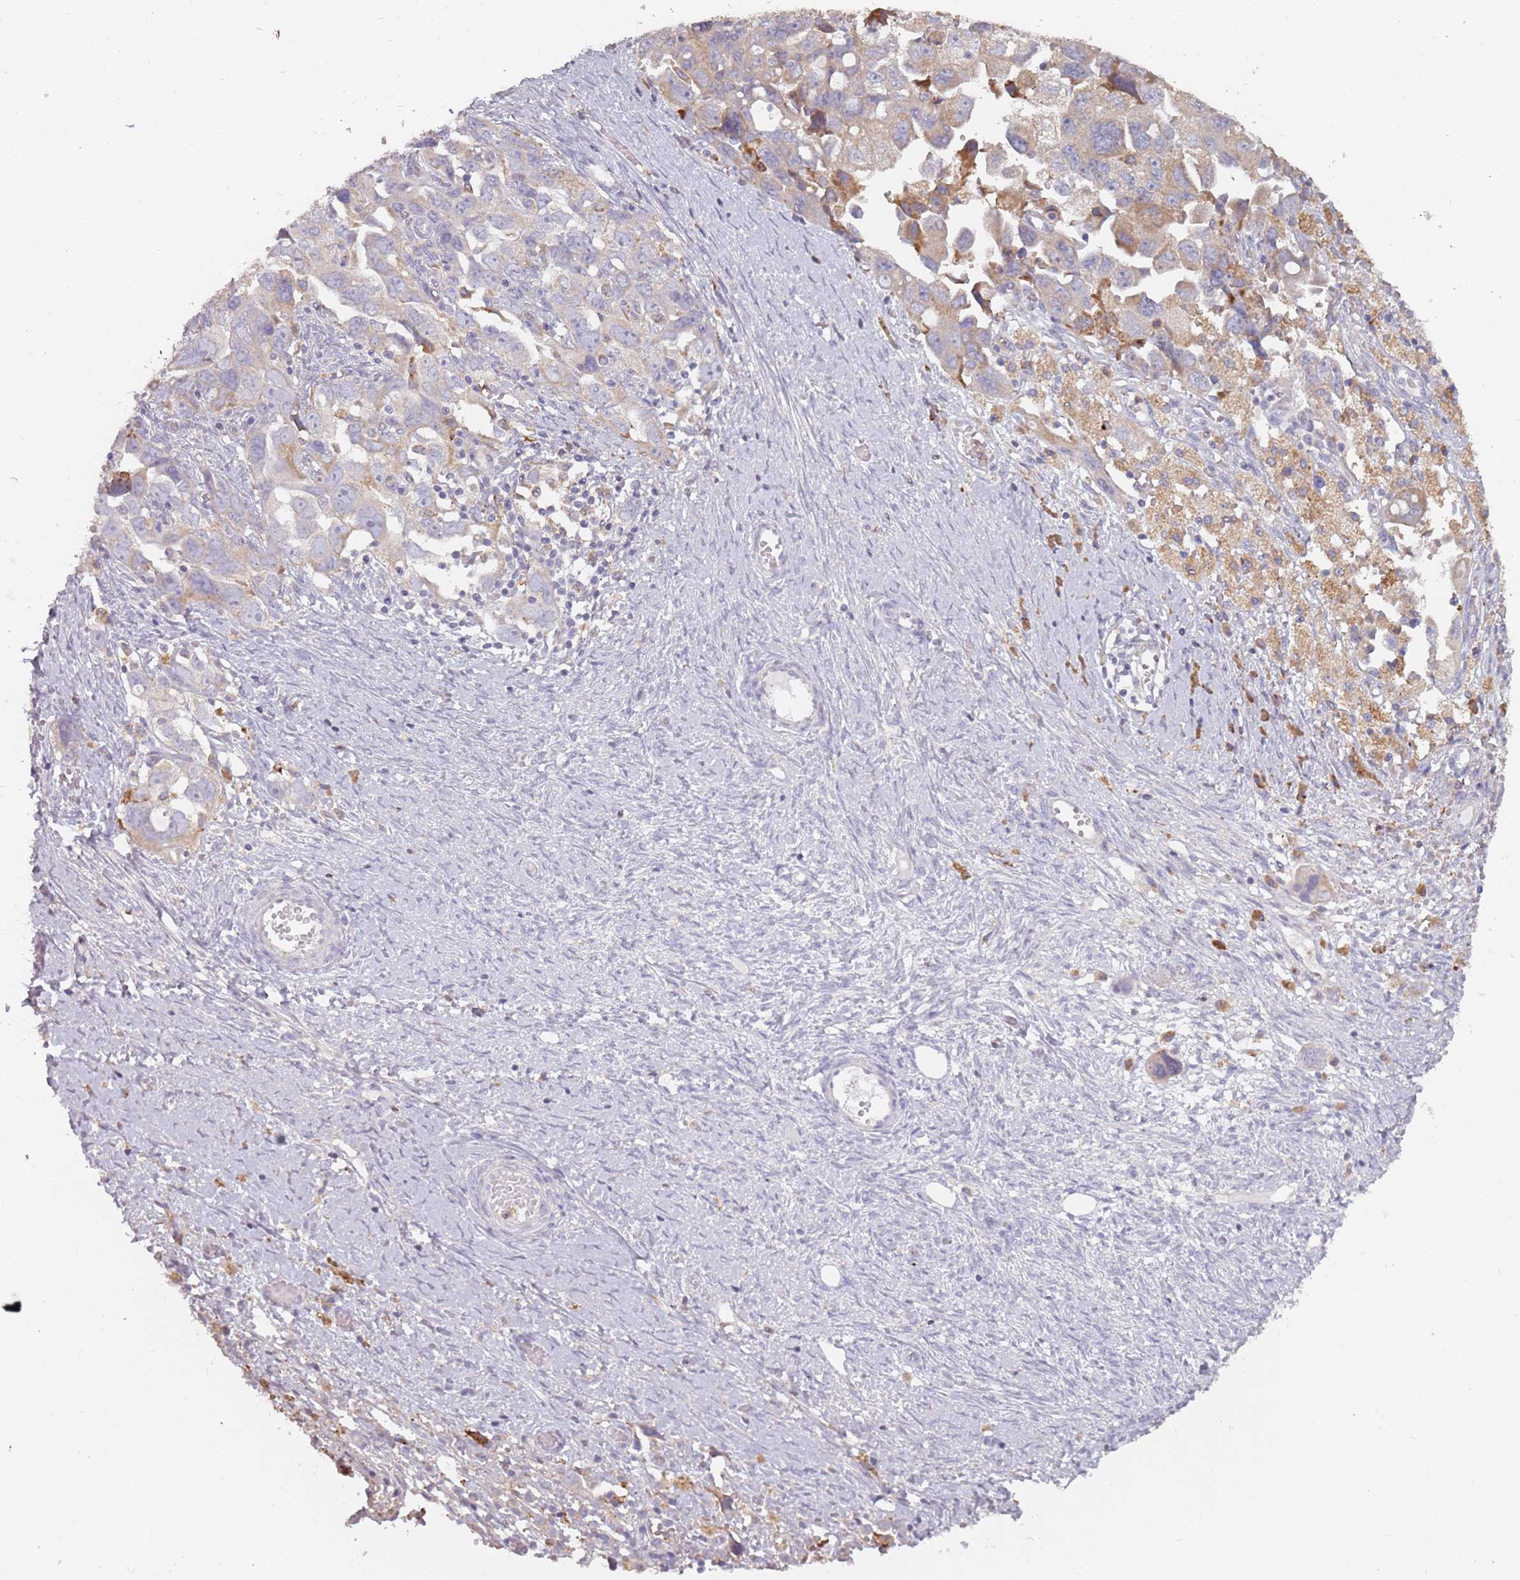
{"staining": {"intensity": "weak", "quantity": "<25%", "location": "cytoplasmic/membranous"}, "tissue": "ovarian cancer", "cell_type": "Tumor cells", "image_type": "cancer", "snomed": [{"axis": "morphology", "description": "Carcinoma, NOS"}, {"axis": "morphology", "description": "Cystadenocarcinoma, serous, NOS"}, {"axis": "topography", "description": "Ovary"}], "caption": "Tumor cells are negative for protein expression in human ovarian serous cystadenocarcinoma. (DAB (3,3'-diaminobenzidine) immunohistochemistry with hematoxylin counter stain).", "gene": "RPS9", "patient": {"sex": "female", "age": 69}}